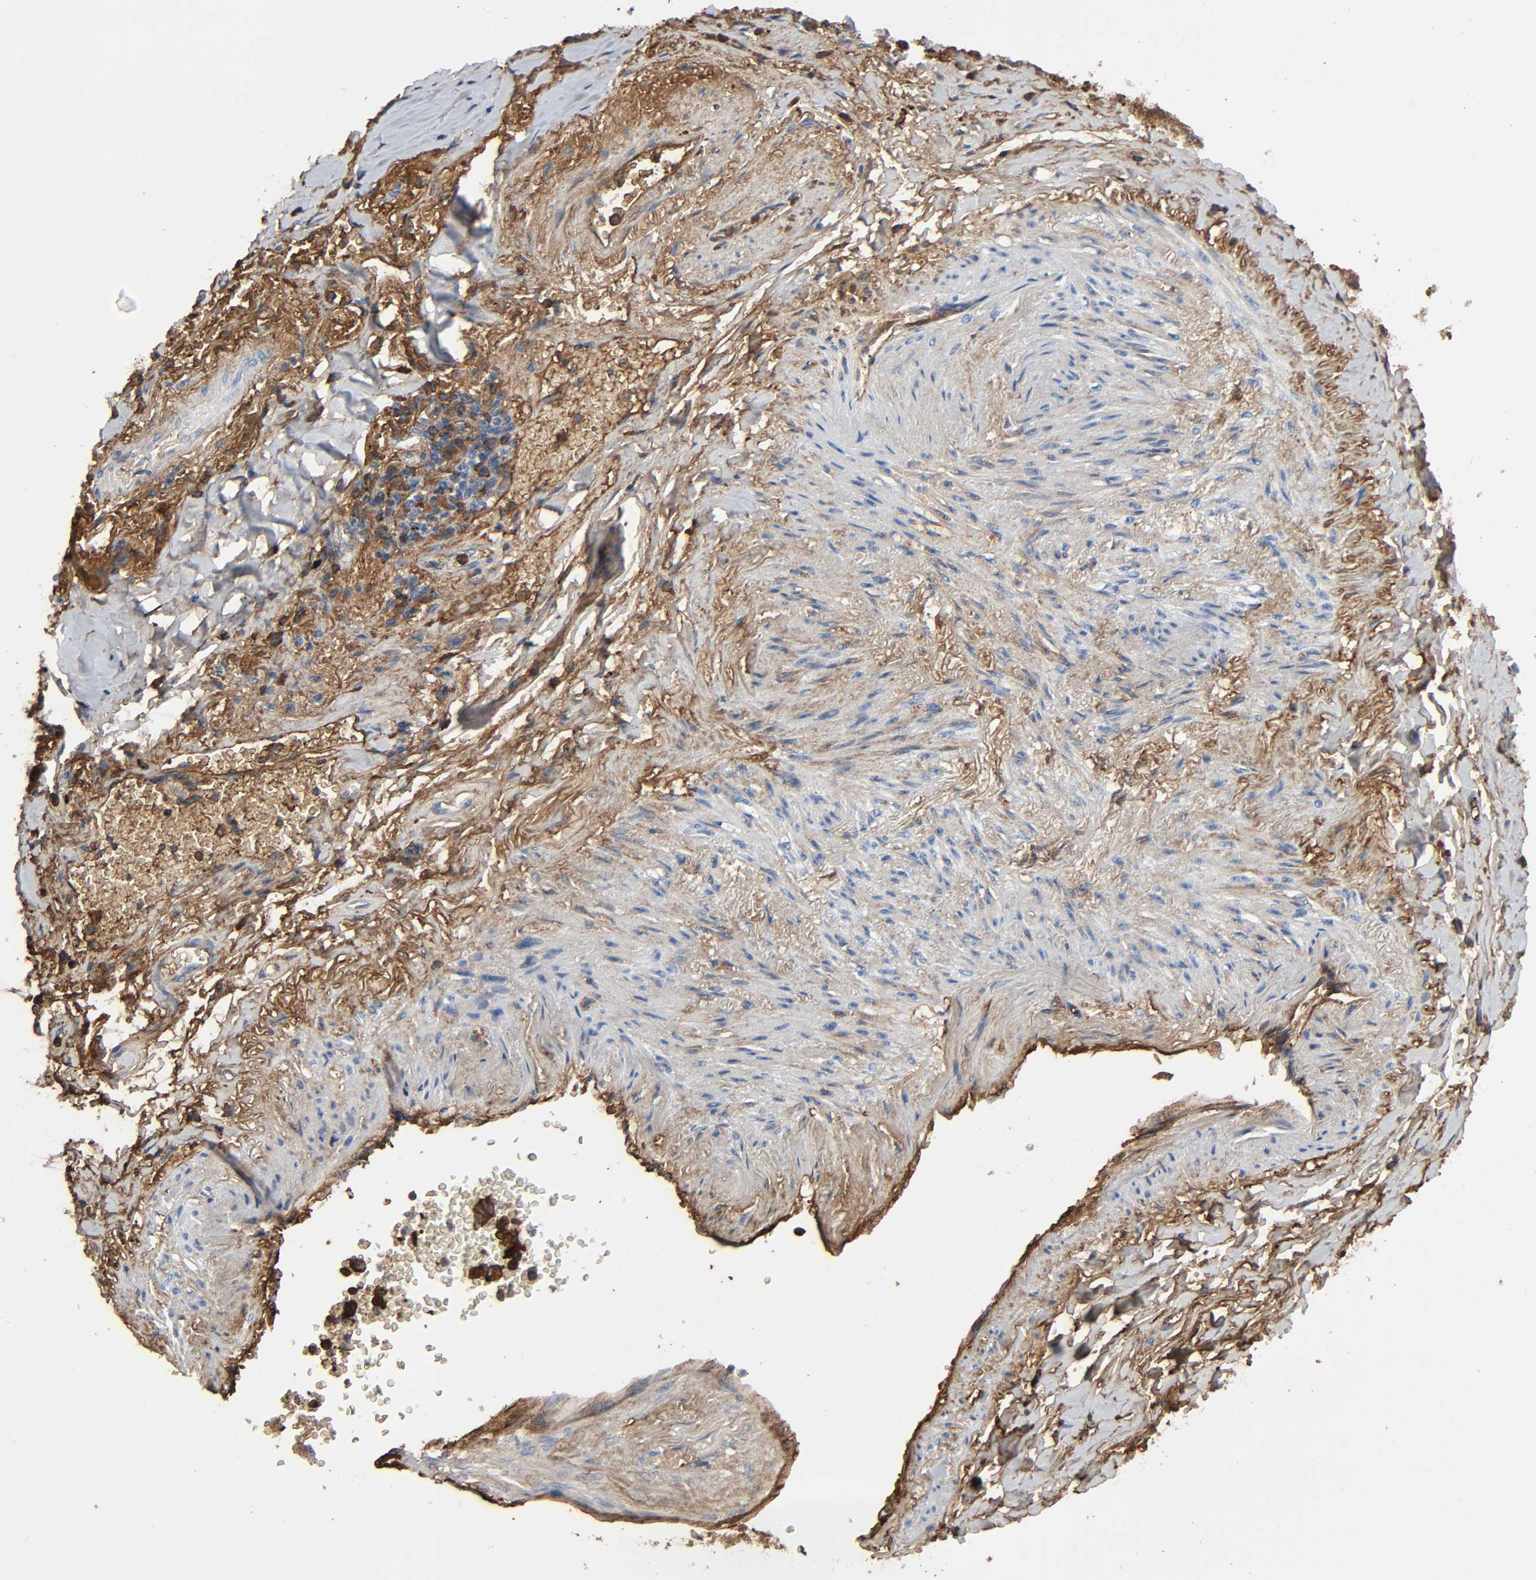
{"staining": {"intensity": "weak", "quantity": "25%-75%", "location": "cytoplasmic/membranous"}, "tissue": "lung cancer", "cell_type": "Tumor cells", "image_type": "cancer", "snomed": [{"axis": "morphology", "description": "Adenocarcinoma, NOS"}, {"axis": "topography", "description": "Lung"}], "caption": "Protein positivity by immunohistochemistry (IHC) reveals weak cytoplasmic/membranous staining in about 25%-75% of tumor cells in lung adenocarcinoma.", "gene": "C3", "patient": {"sex": "female", "age": 64}}